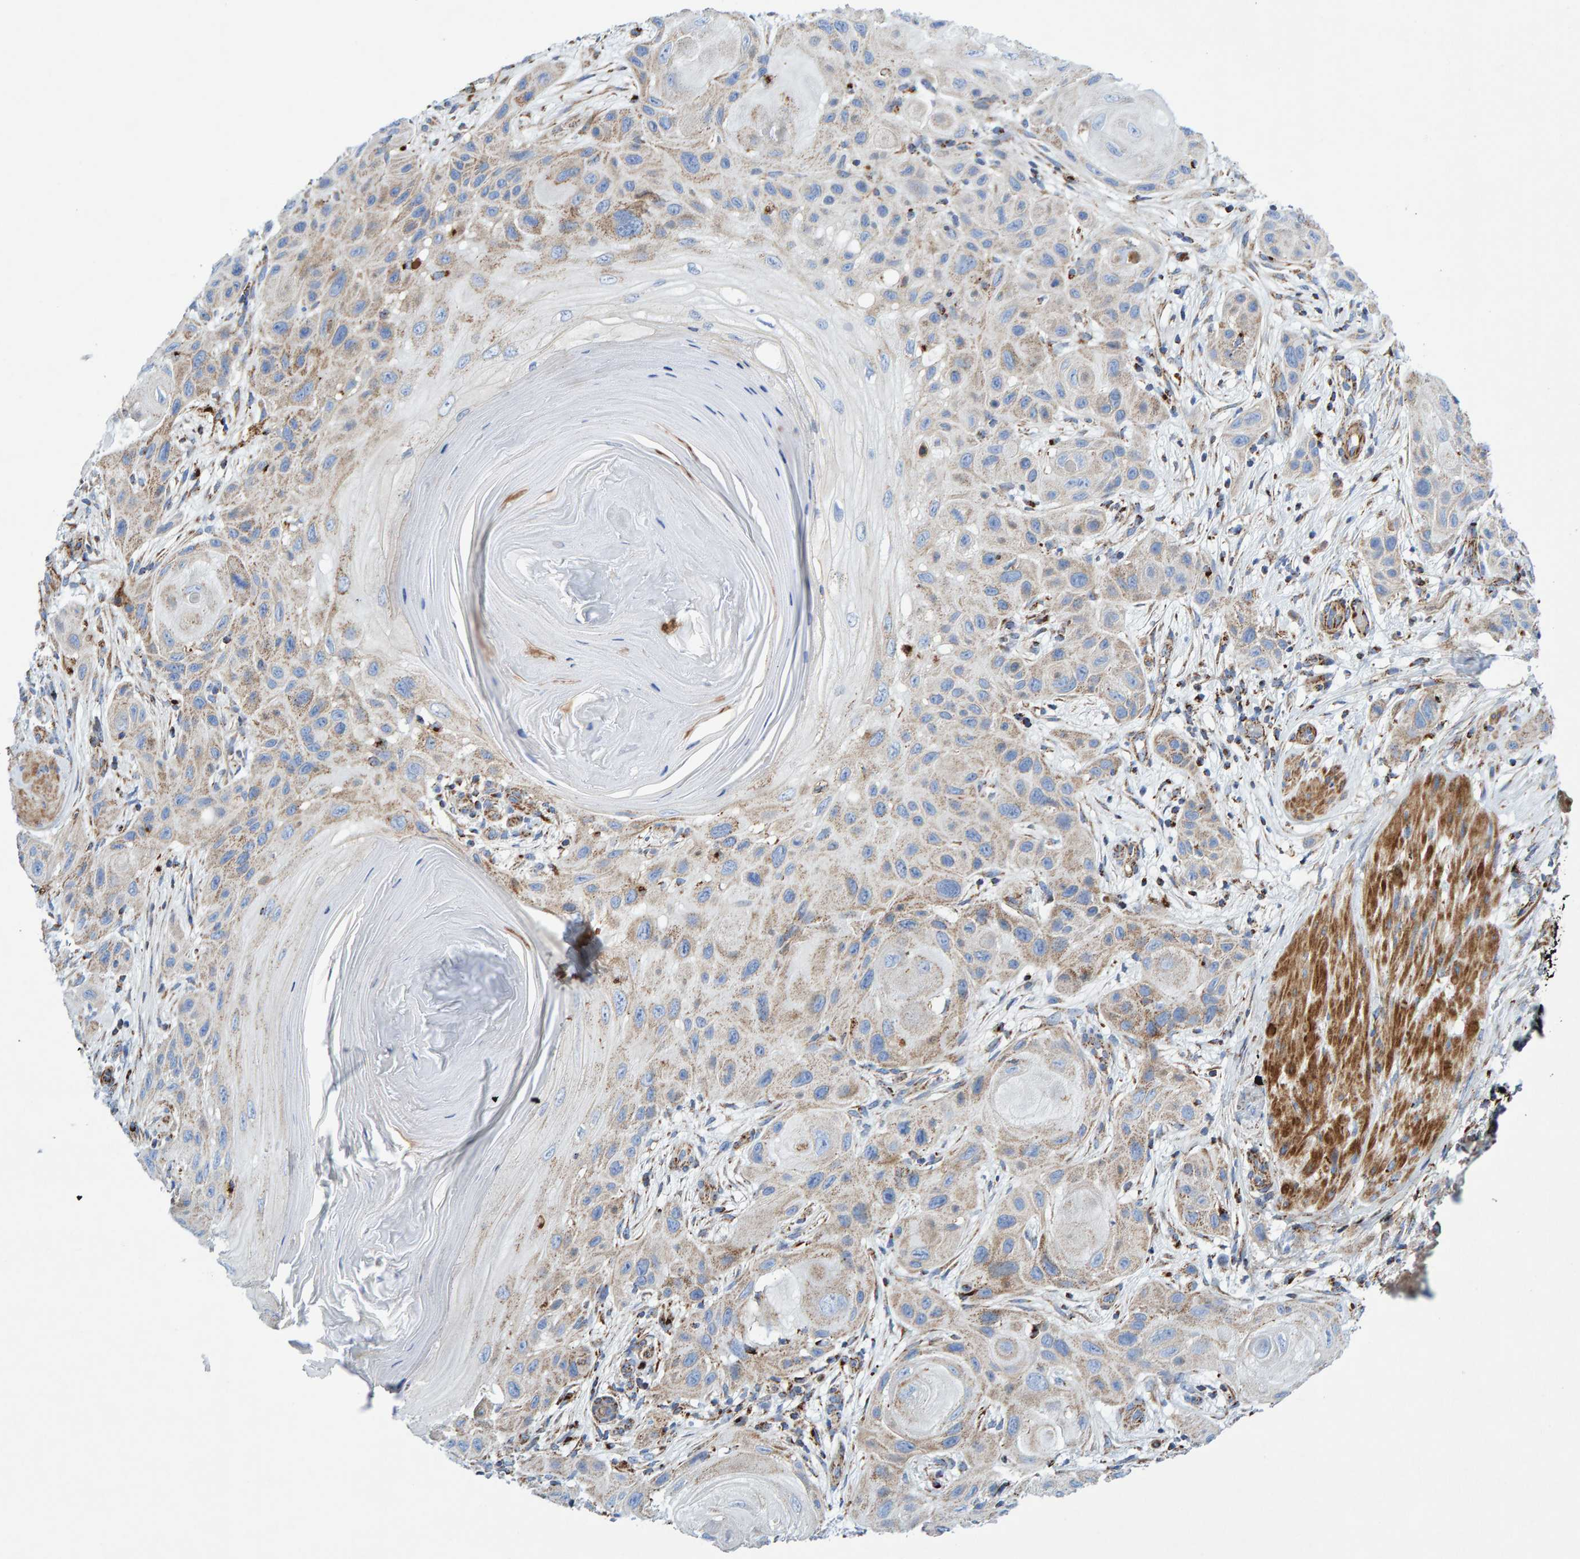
{"staining": {"intensity": "weak", "quantity": ">75%", "location": "cytoplasmic/membranous"}, "tissue": "skin cancer", "cell_type": "Tumor cells", "image_type": "cancer", "snomed": [{"axis": "morphology", "description": "Squamous cell carcinoma, NOS"}, {"axis": "topography", "description": "Skin"}], "caption": "Immunohistochemical staining of skin cancer (squamous cell carcinoma) displays low levels of weak cytoplasmic/membranous protein staining in about >75% of tumor cells.", "gene": "GGTA1", "patient": {"sex": "female", "age": 96}}